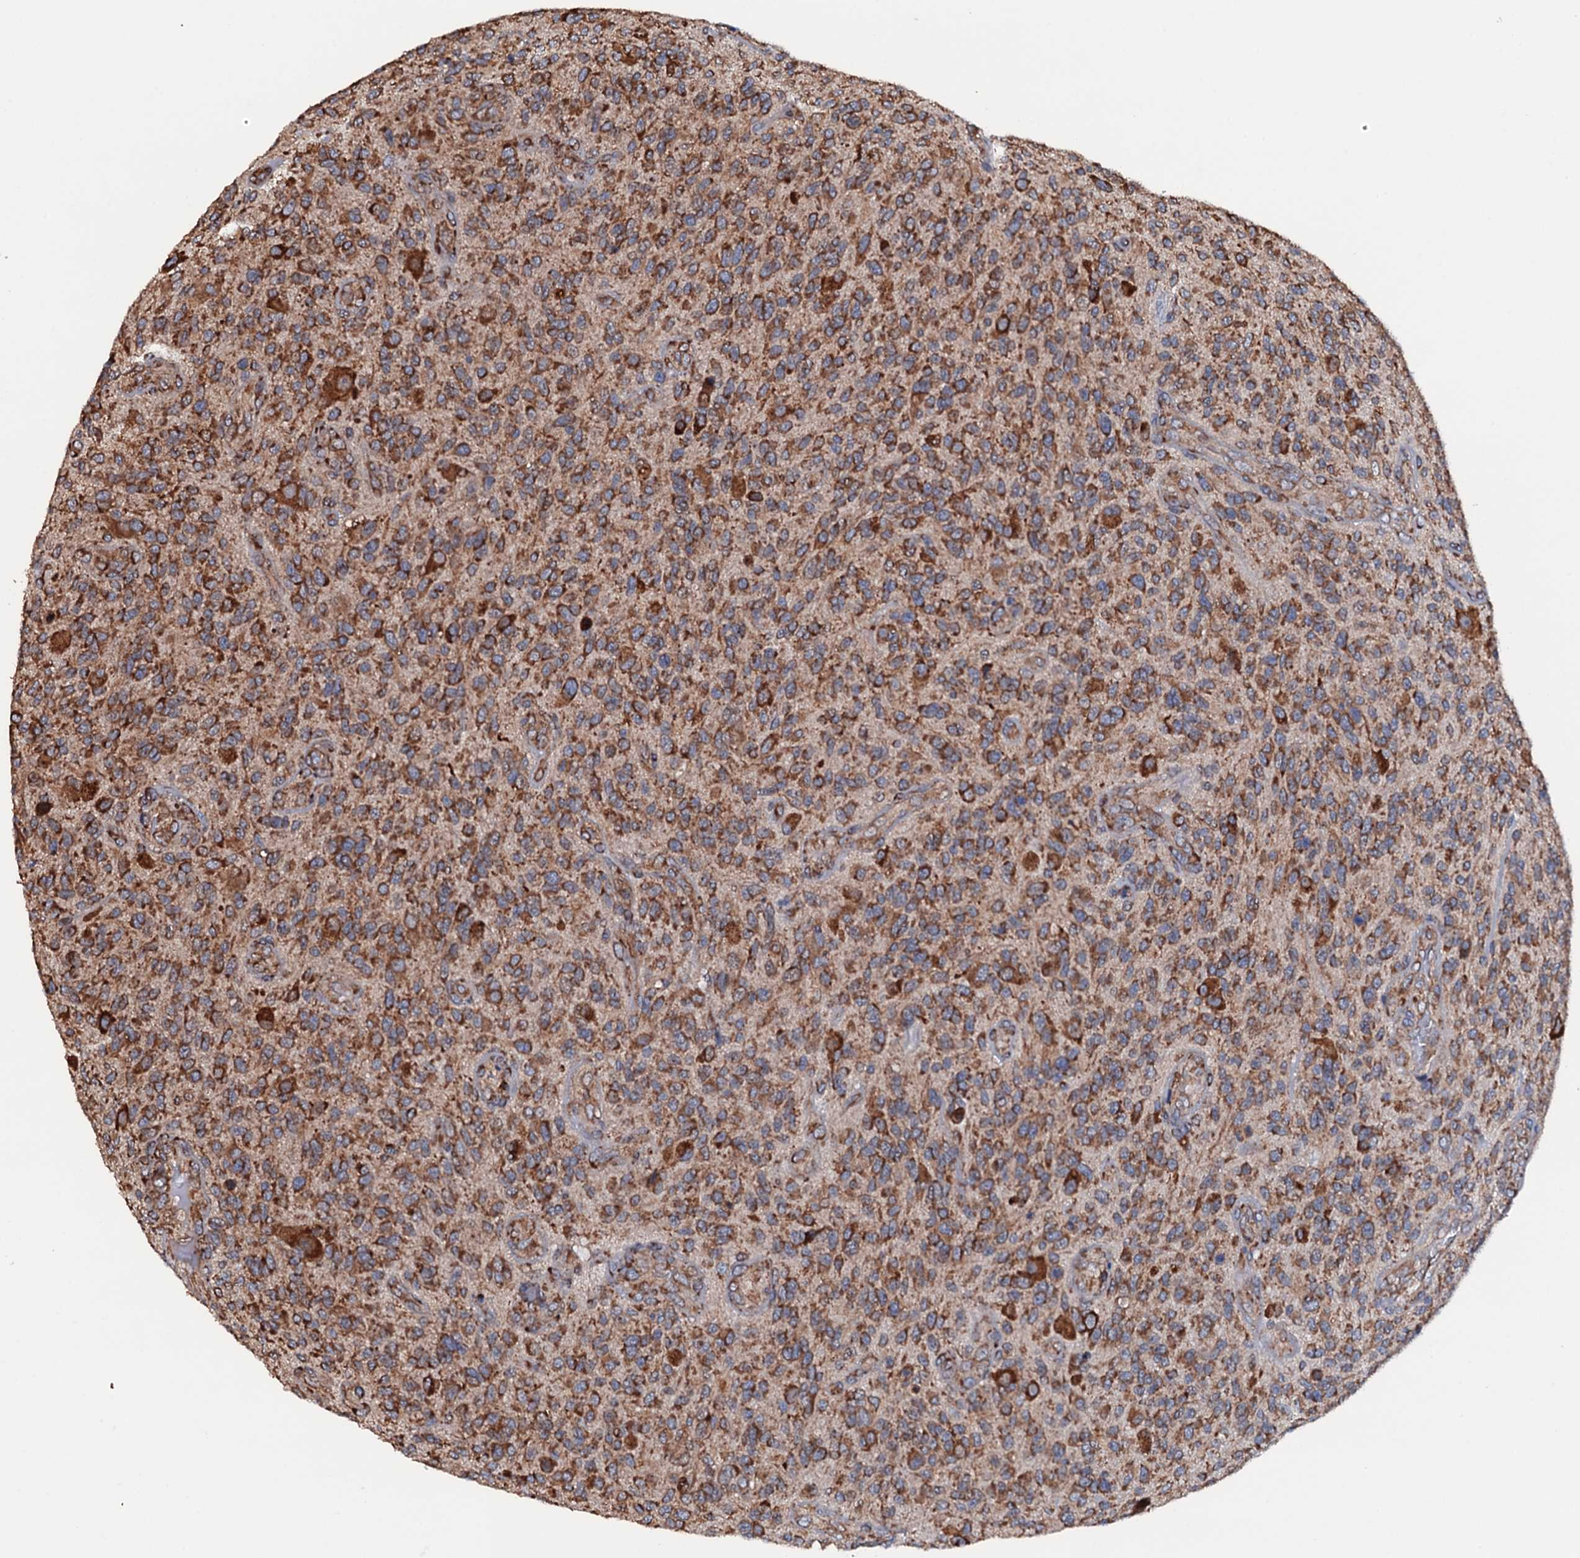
{"staining": {"intensity": "strong", "quantity": ">75%", "location": "cytoplasmic/membranous"}, "tissue": "glioma", "cell_type": "Tumor cells", "image_type": "cancer", "snomed": [{"axis": "morphology", "description": "Glioma, malignant, High grade"}, {"axis": "topography", "description": "Brain"}], "caption": "Protein positivity by immunohistochemistry (IHC) exhibits strong cytoplasmic/membranous staining in approximately >75% of tumor cells in malignant high-grade glioma.", "gene": "RAB12", "patient": {"sex": "male", "age": 47}}